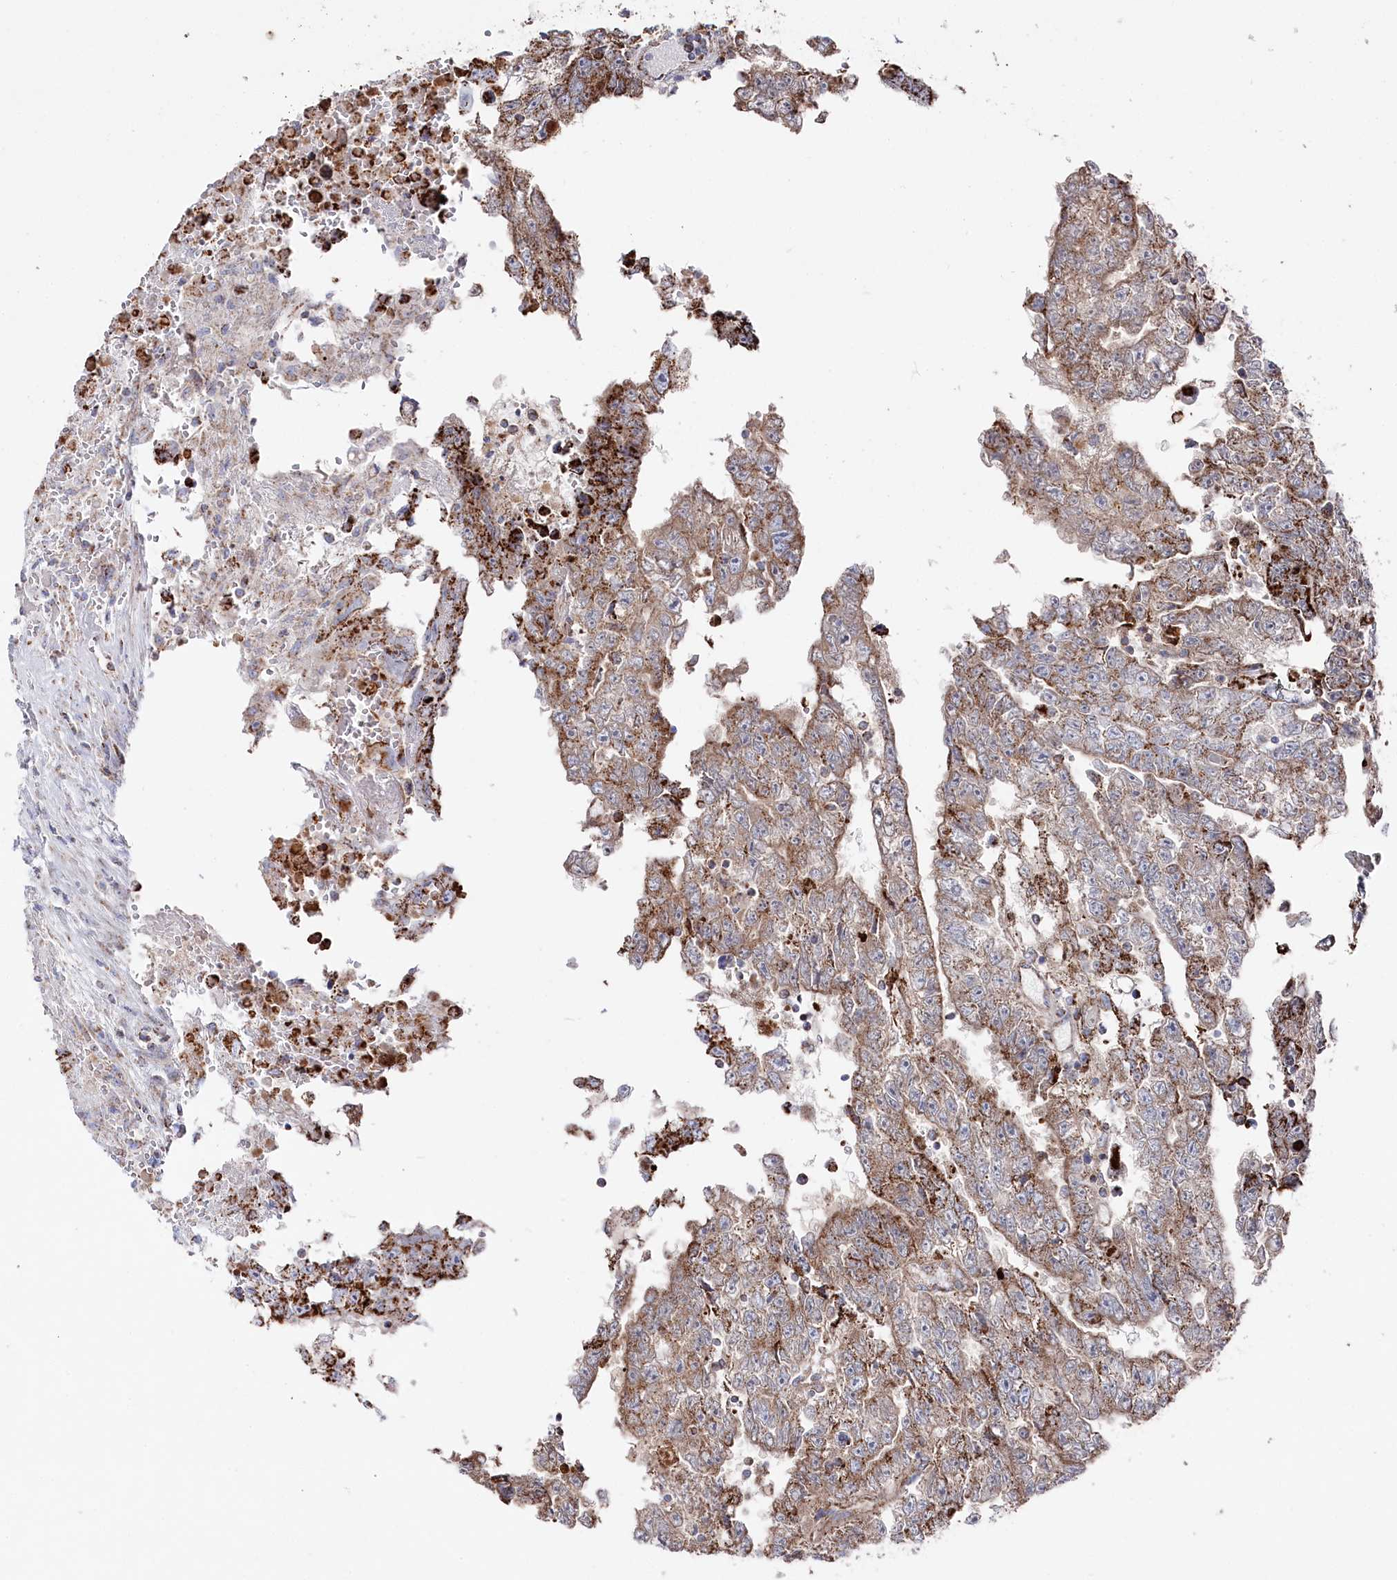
{"staining": {"intensity": "moderate", "quantity": "25%-75%", "location": "cytoplasmic/membranous"}, "tissue": "testis cancer", "cell_type": "Tumor cells", "image_type": "cancer", "snomed": [{"axis": "morphology", "description": "Carcinoma, Embryonal, NOS"}, {"axis": "topography", "description": "Testis"}], "caption": "A brown stain shows moderate cytoplasmic/membranous staining of a protein in testis embryonal carcinoma tumor cells.", "gene": "GLS2", "patient": {"sex": "male", "age": 25}}